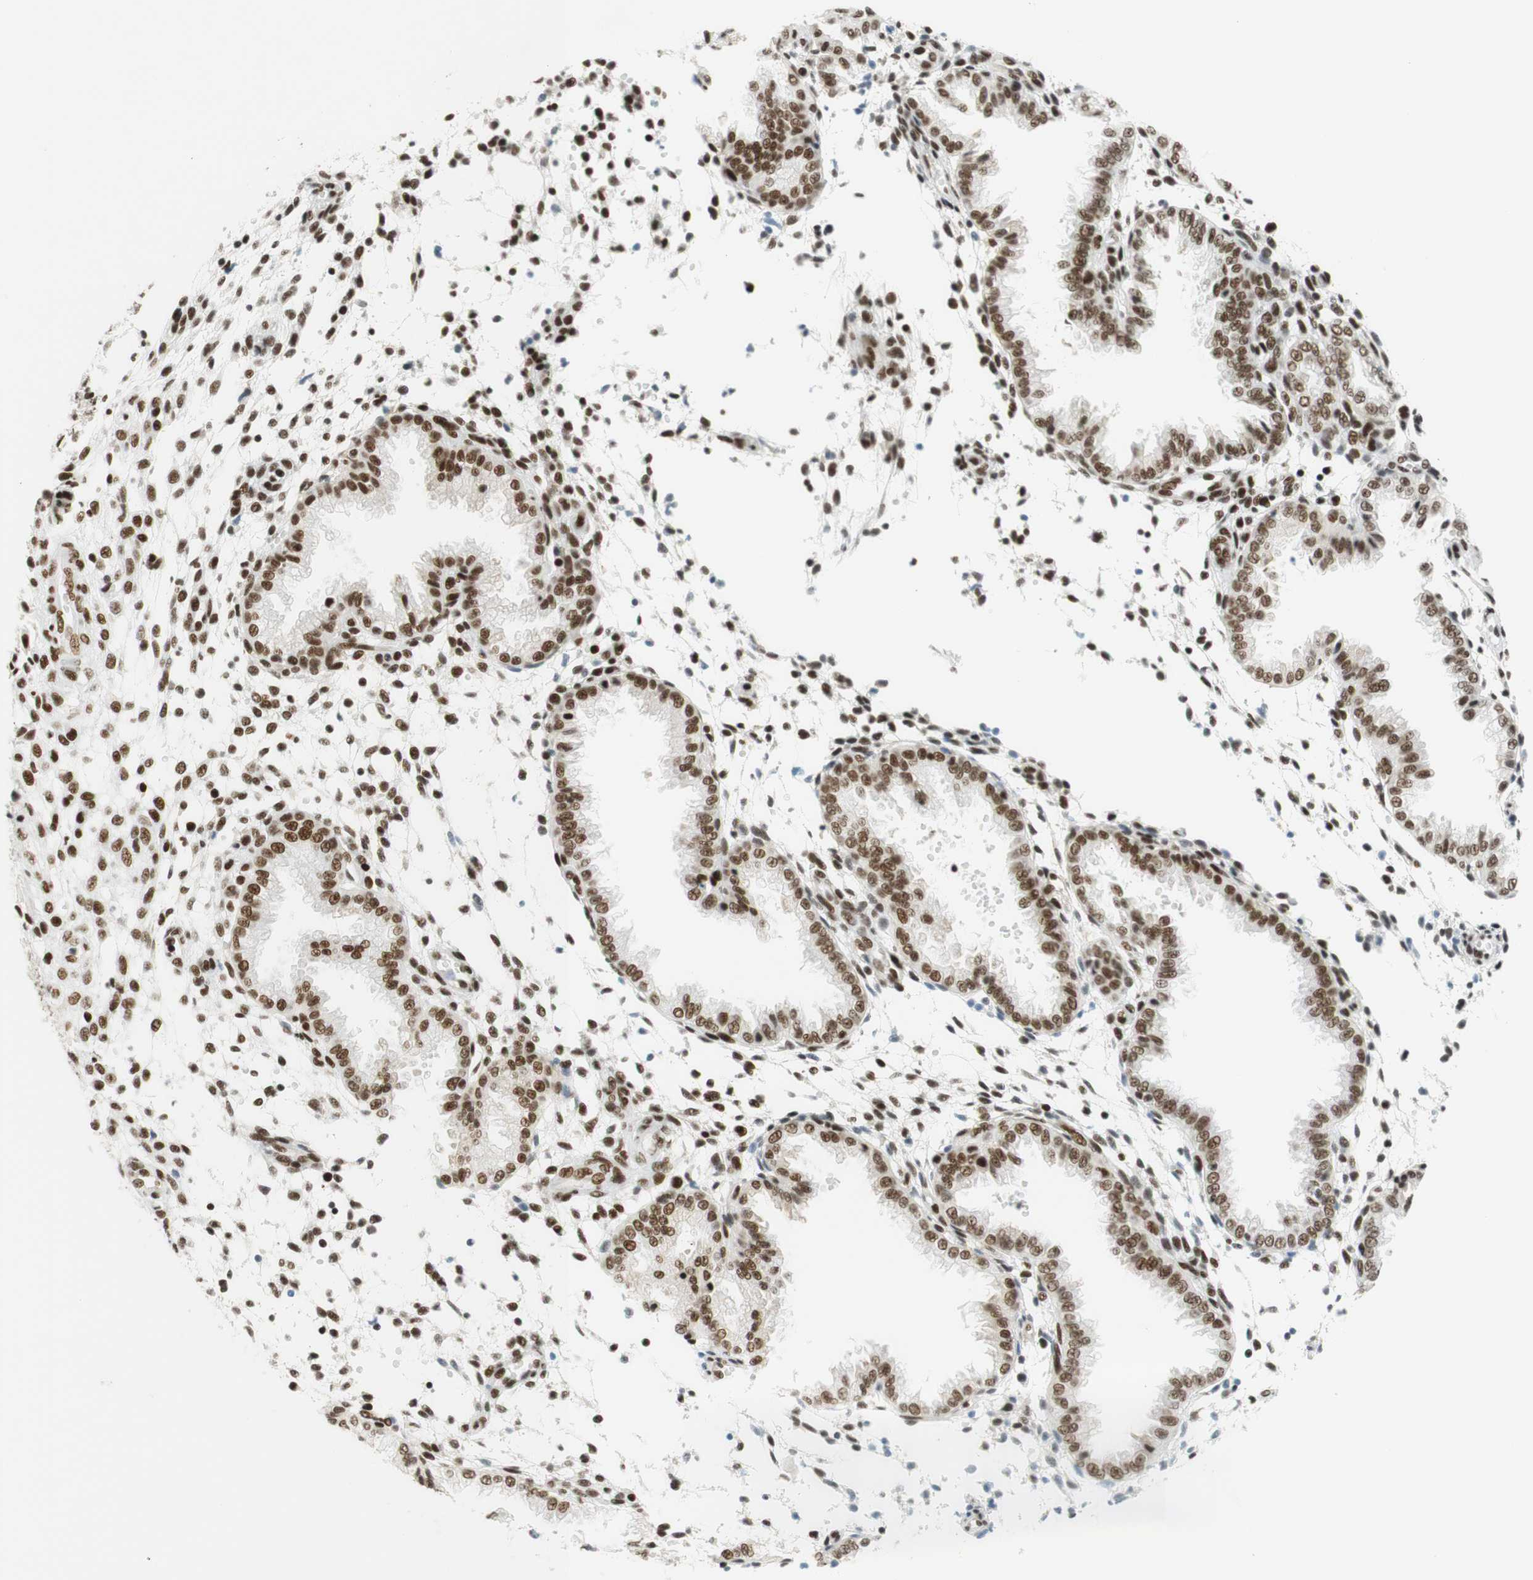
{"staining": {"intensity": "moderate", "quantity": ">75%", "location": "nuclear"}, "tissue": "endometrium", "cell_type": "Cells in endometrial stroma", "image_type": "normal", "snomed": [{"axis": "morphology", "description": "Normal tissue, NOS"}, {"axis": "topography", "description": "Endometrium"}], "caption": "This micrograph reveals immunohistochemistry staining of benign human endometrium, with medium moderate nuclear staining in approximately >75% of cells in endometrial stroma.", "gene": "RNF20", "patient": {"sex": "female", "age": 33}}